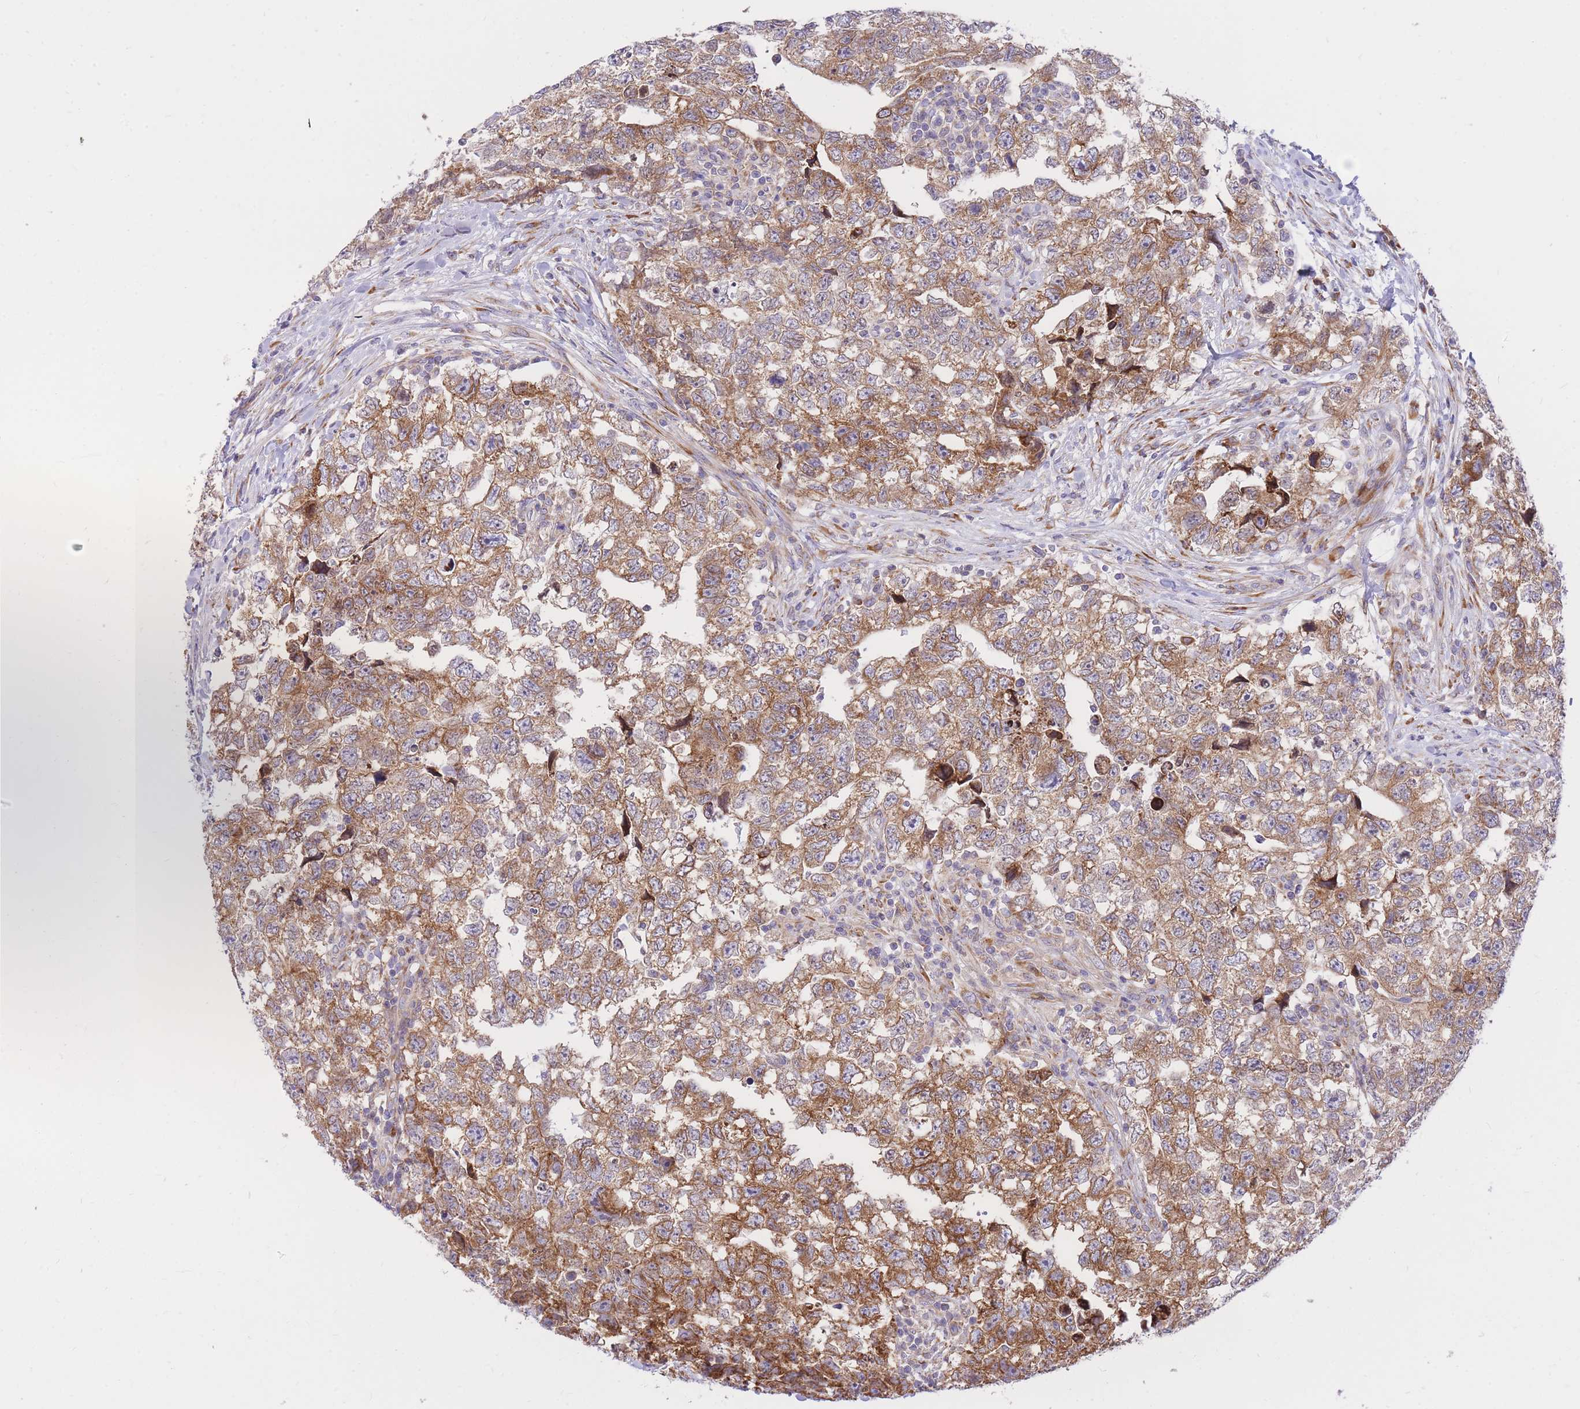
{"staining": {"intensity": "moderate", "quantity": ">75%", "location": "cytoplasmic/membranous"}, "tissue": "testis cancer", "cell_type": "Tumor cells", "image_type": "cancer", "snomed": [{"axis": "morphology", "description": "Carcinoma, Embryonal, NOS"}, {"axis": "topography", "description": "Testis"}], "caption": "Protein expression analysis of testis embryonal carcinoma demonstrates moderate cytoplasmic/membranous staining in approximately >75% of tumor cells. (DAB (3,3'-diaminobenzidine) = brown stain, brightfield microscopy at high magnification).", "gene": "GBP7", "patient": {"sex": "male", "age": 22}}